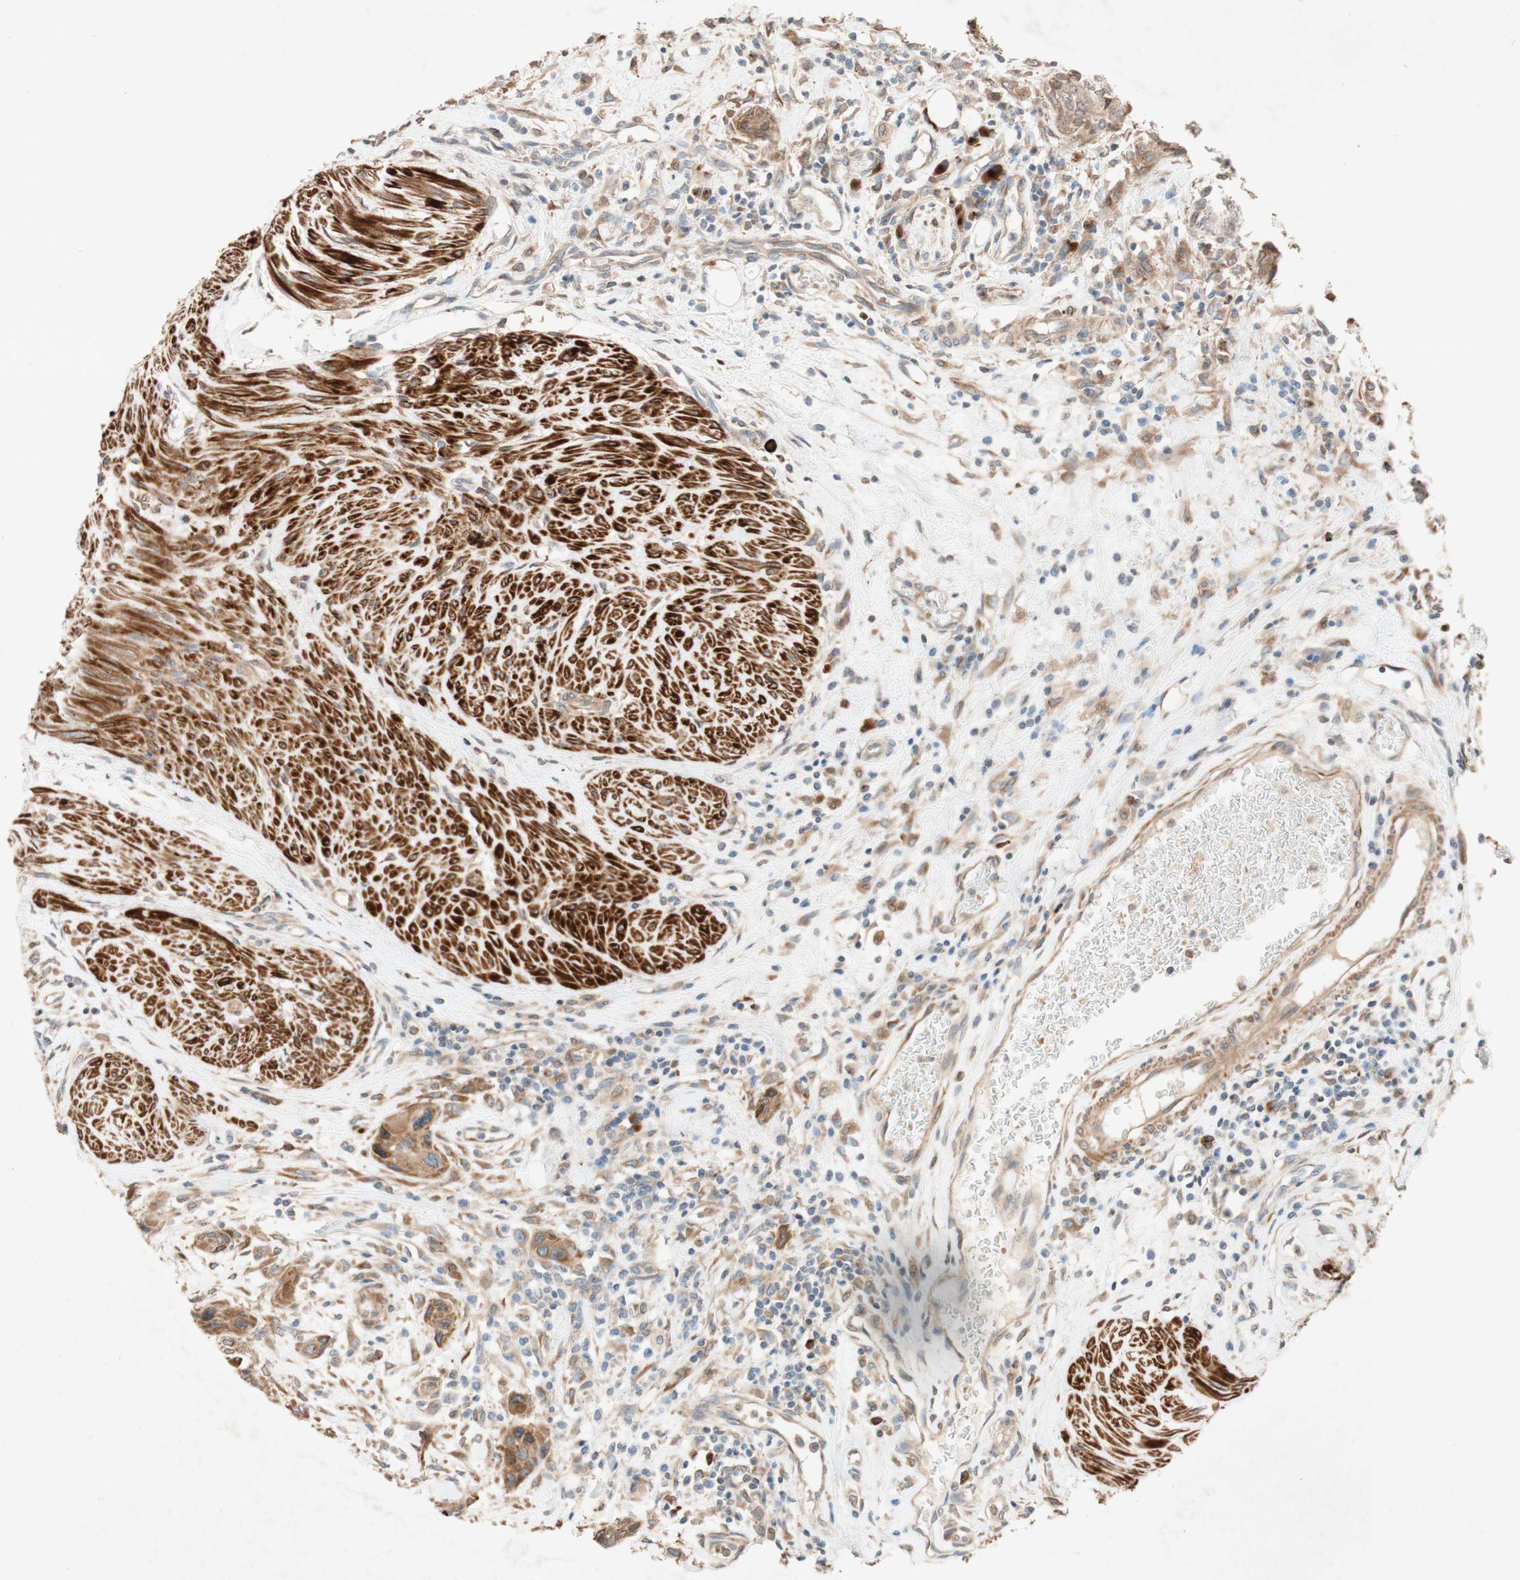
{"staining": {"intensity": "moderate", "quantity": ">75%", "location": "cytoplasmic/membranous,nuclear"}, "tissue": "urothelial cancer", "cell_type": "Tumor cells", "image_type": "cancer", "snomed": [{"axis": "morphology", "description": "Urothelial carcinoma, High grade"}, {"axis": "topography", "description": "Urinary bladder"}], "caption": "Tumor cells exhibit medium levels of moderate cytoplasmic/membranous and nuclear staining in about >75% of cells in human urothelial cancer. (Stains: DAB (3,3'-diaminobenzidine) in brown, nuclei in blue, Microscopy: brightfield microscopy at high magnification).", "gene": "PTPRU", "patient": {"sex": "male", "age": 35}}